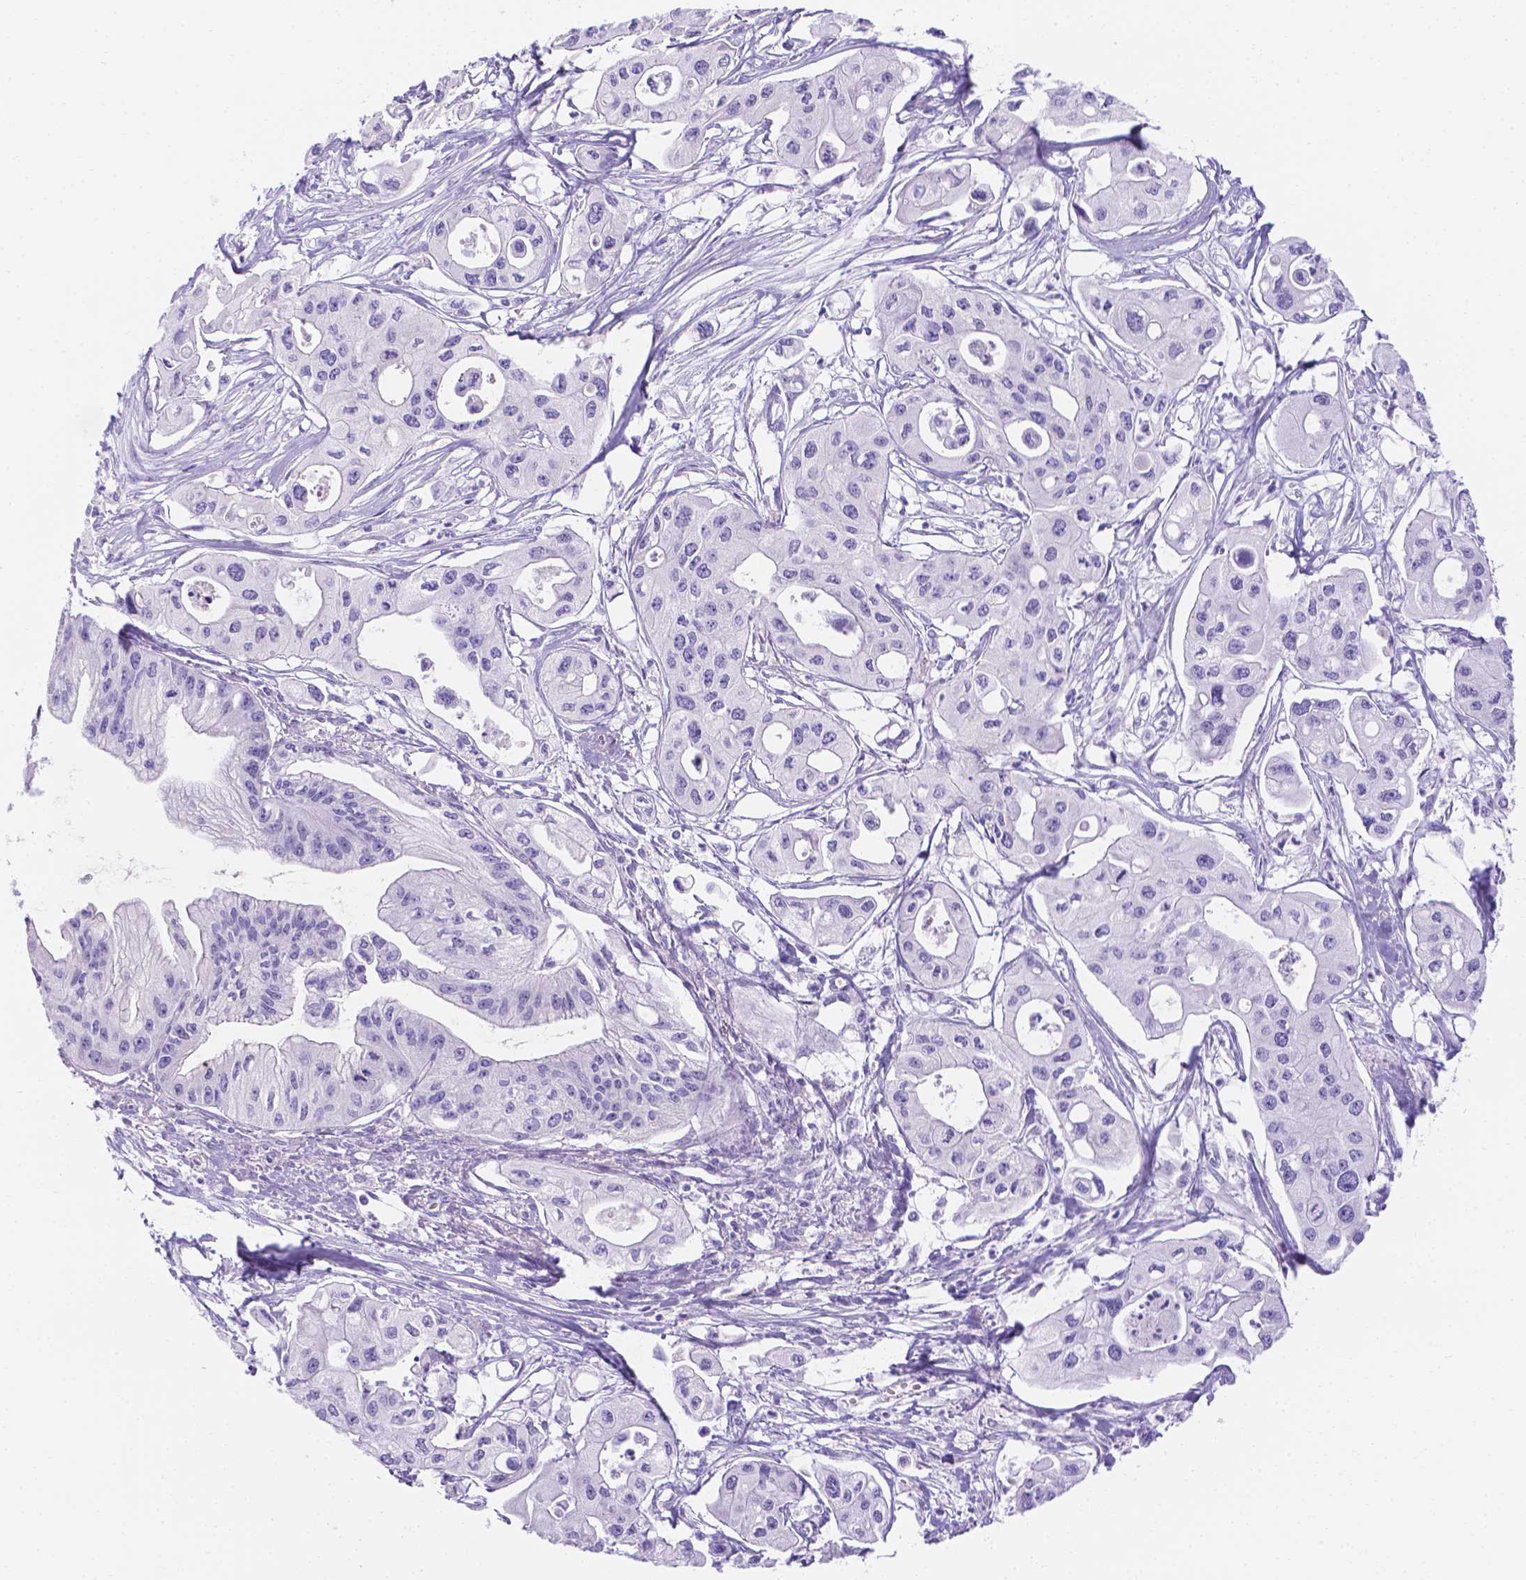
{"staining": {"intensity": "negative", "quantity": "none", "location": "none"}, "tissue": "pancreatic cancer", "cell_type": "Tumor cells", "image_type": "cancer", "snomed": [{"axis": "morphology", "description": "Adenocarcinoma, NOS"}, {"axis": "topography", "description": "Pancreas"}], "caption": "Immunohistochemical staining of adenocarcinoma (pancreatic) displays no significant staining in tumor cells.", "gene": "MLN", "patient": {"sex": "male", "age": 70}}